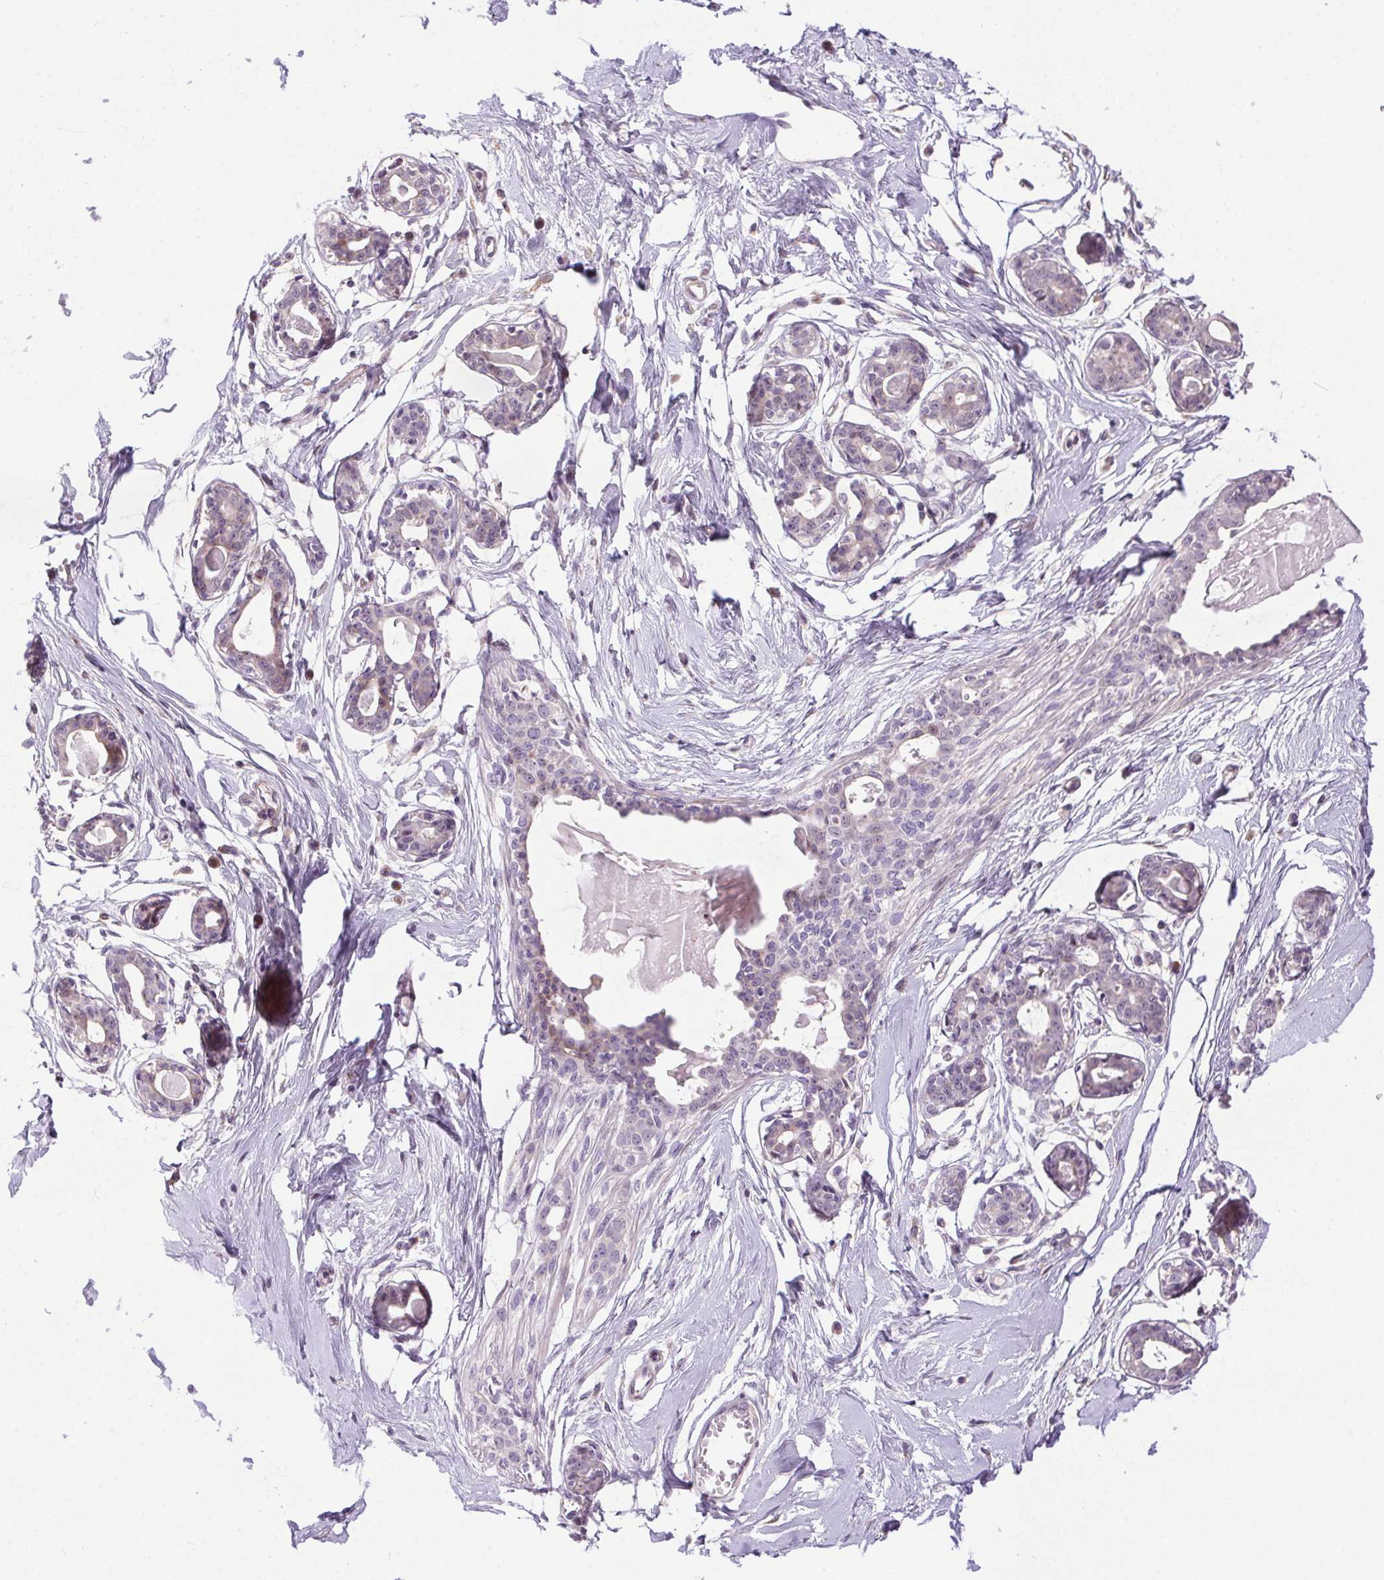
{"staining": {"intensity": "weak", "quantity": ">75%", "location": "cytoplasmic/membranous,nuclear"}, "tissue": "breast", "cell_type": "Adipocytes", "image_type": "normal", "snomed": [{"axis": "morphology", "description": "Normal tissue, NOS"}, {"axis": "topography", "description": "Breast"}], "caption": "An image of human breast stained for a protein displays weak cytoplasmic/membranous,nuclear brown staining in adipocytes. (DAB IHC with brightfield microscopy, high magnification).", "gene": "LRRTM1", "patient": {"sex": "female", "age": 45}}